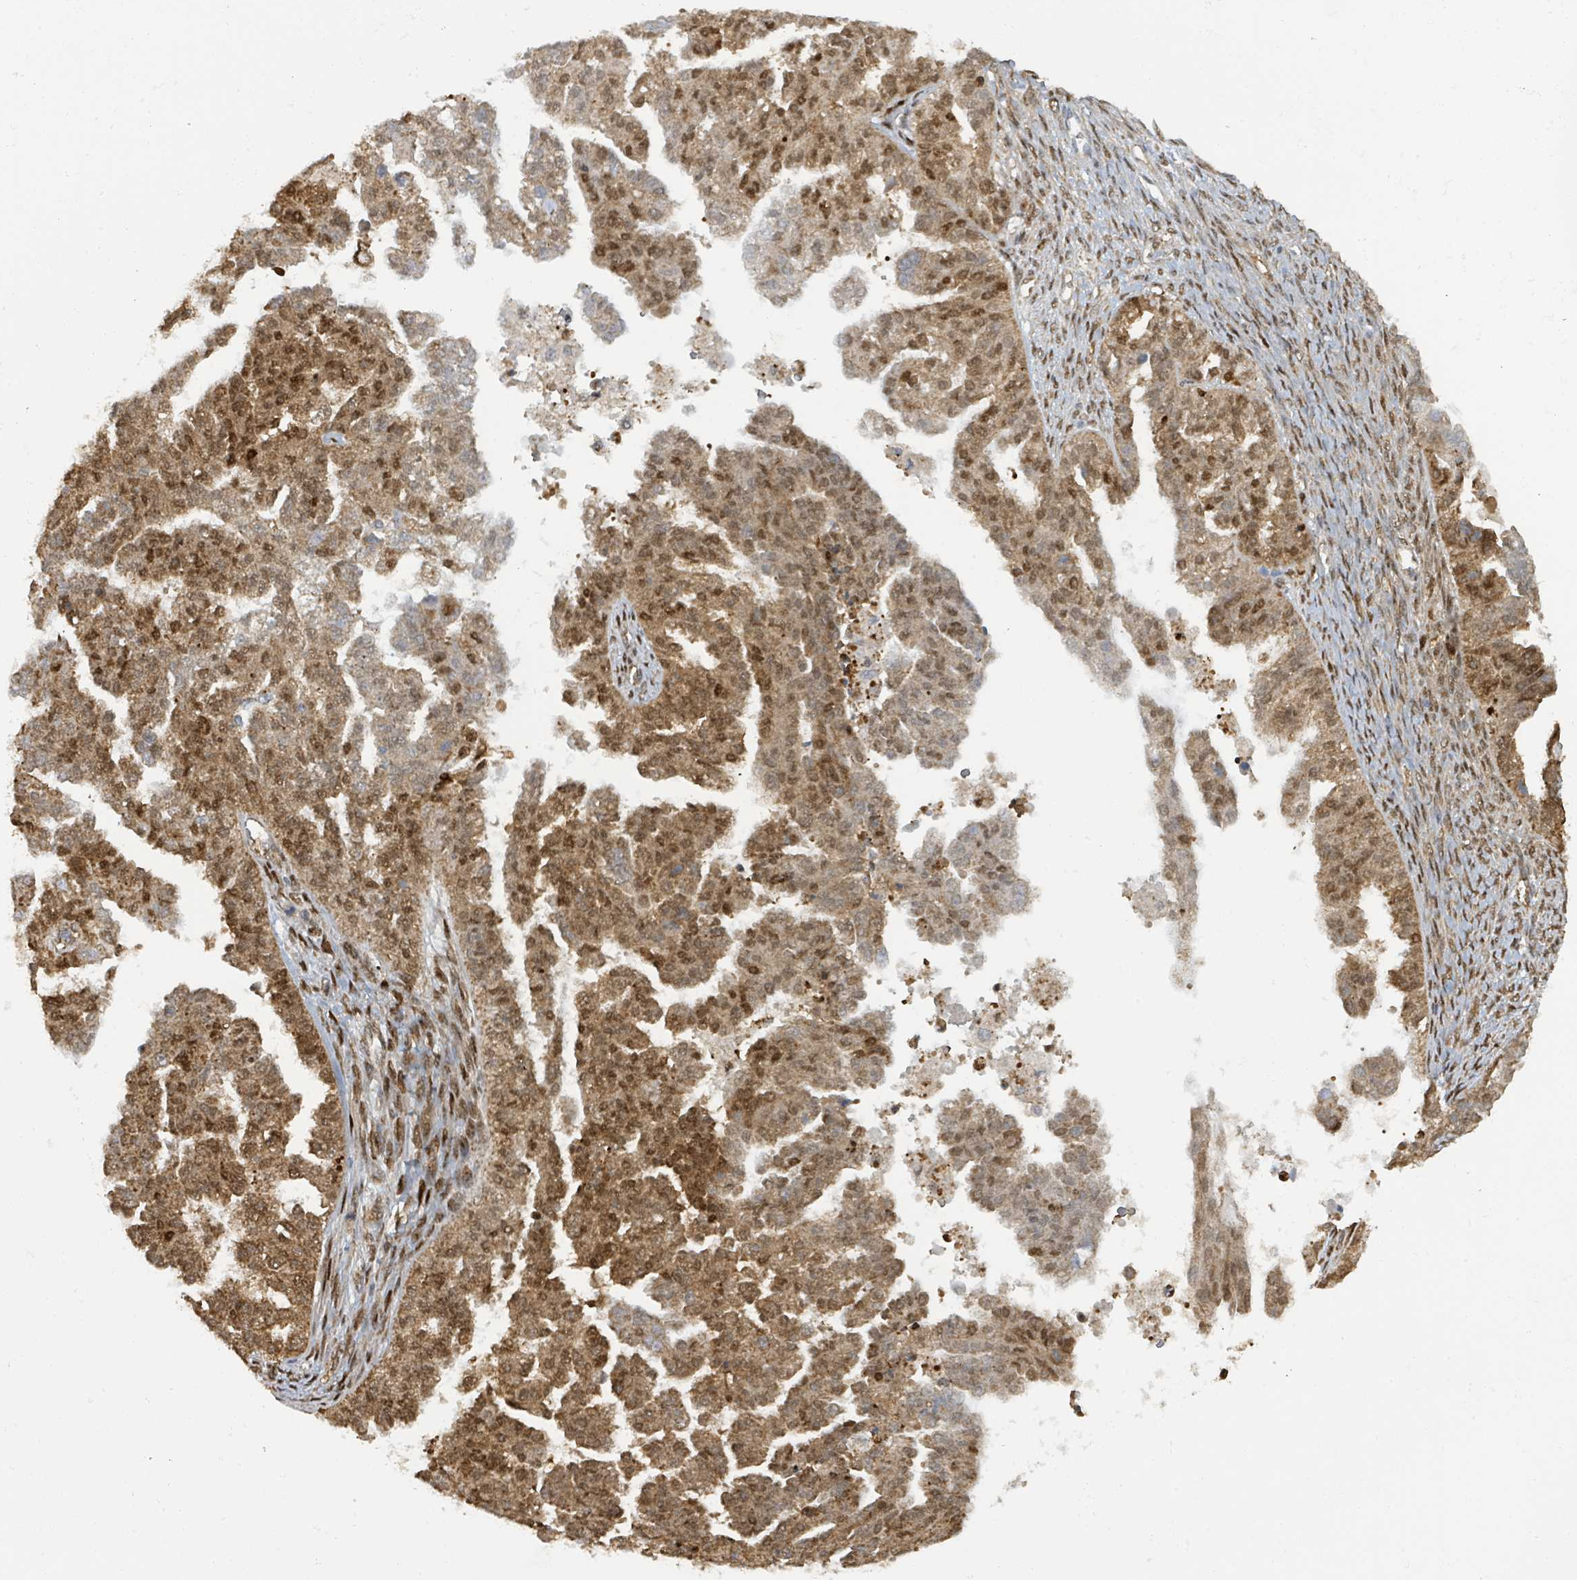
{"staining": {"intensity": "moderate", "quantity": ">75%", "location": "cytoplasmic/membranous,nuclear"}, "tissue": "ovarian cancer", "cell_type": "Tumor cells", "image_type": "cancer", "snomed": [{"axis": "morphology", "description": "Cystadenocarcinoma, serous, NOS"}, {"axis": "topography", "description": "Ovary"}], "caption": "Immunohistochemical staining of ovarian cancer displays moderate cytoplasmic/membranous and nuclear protein expression in approximately >75% of tumor cells. (DAB IHC with brightfield microscopy, high magnification).", "gene": "PSMB7", "patient": {"sex": "female", "age": 58}}